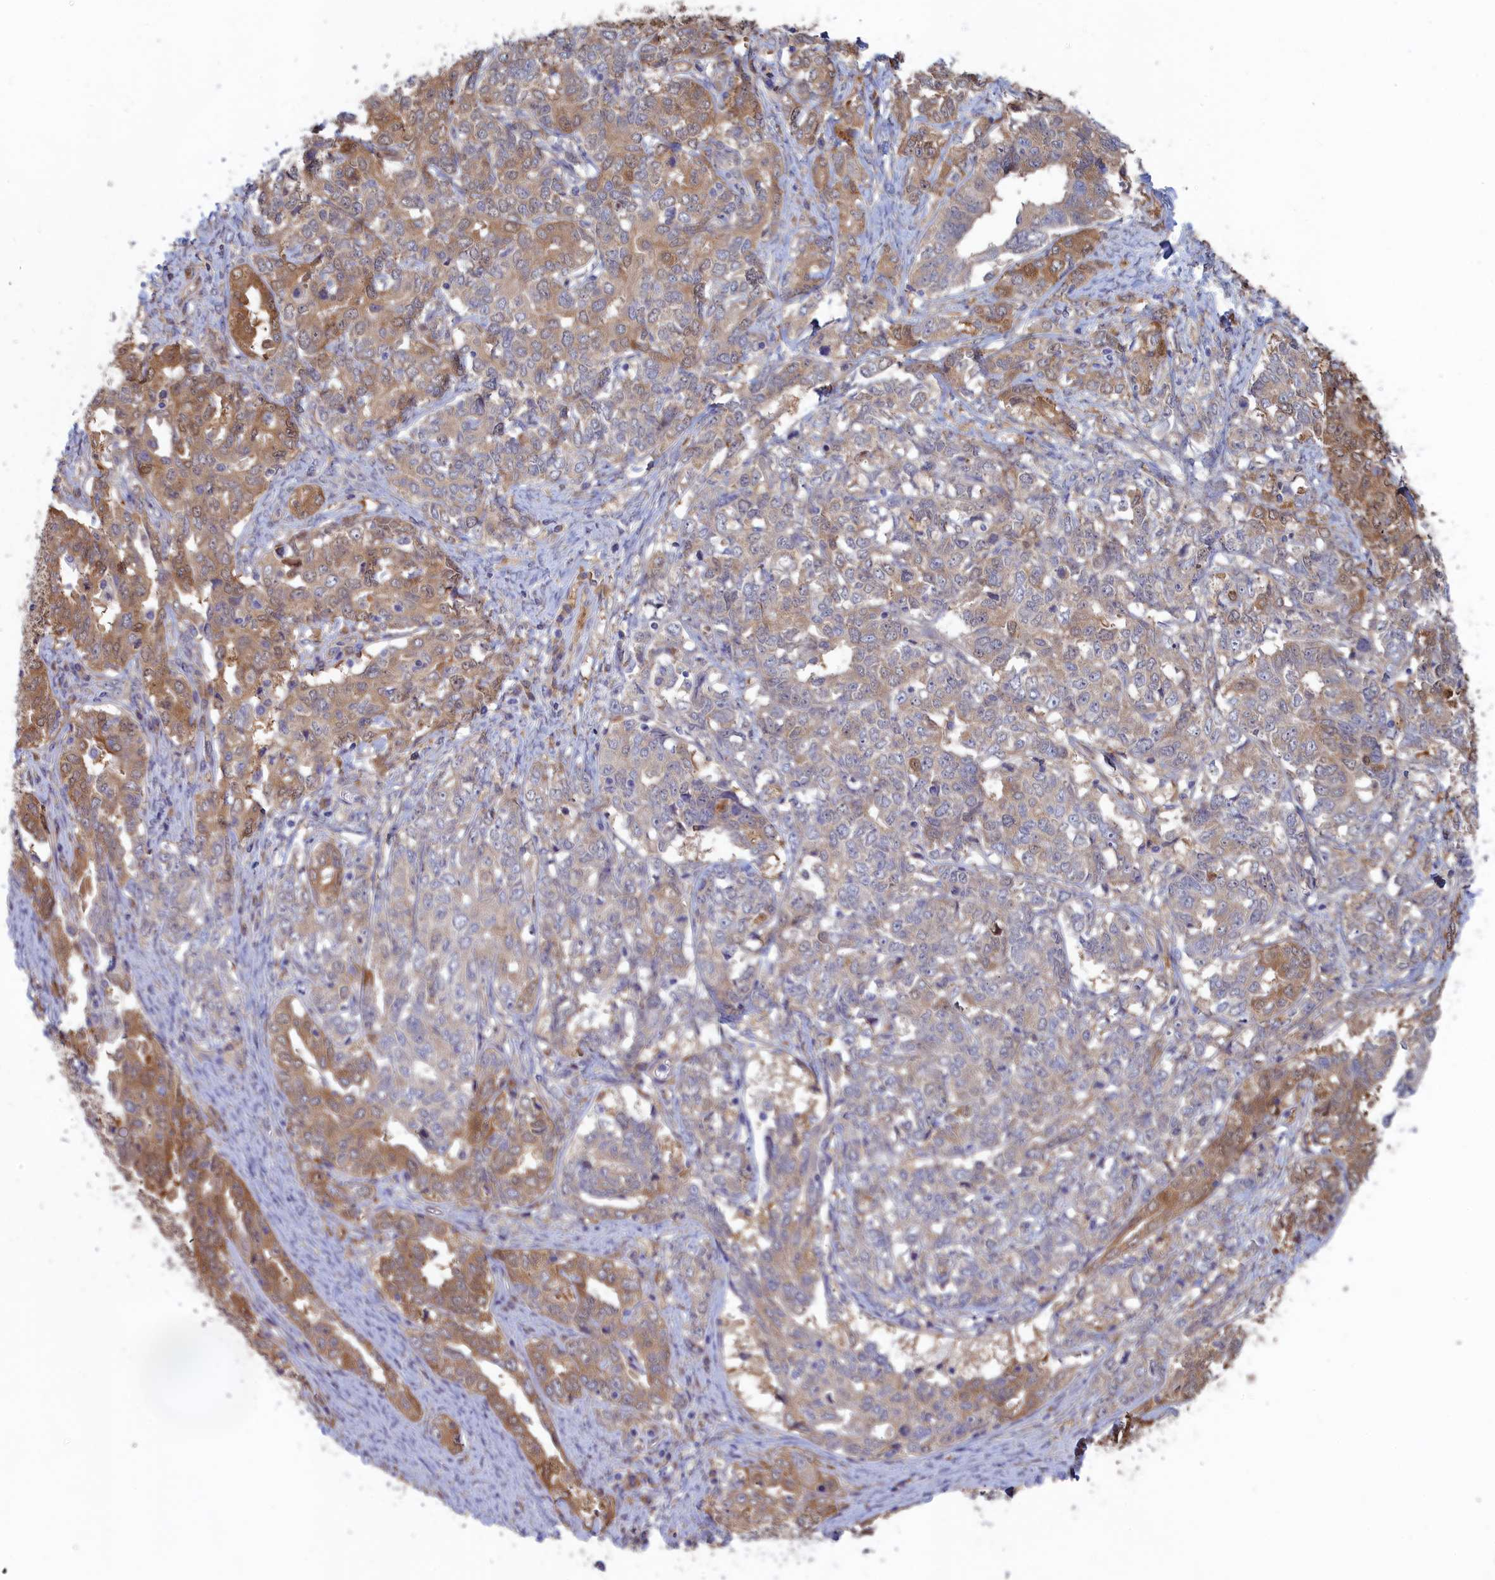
{"staining": {"intensity": "moderate", "quantity": "25%-75%", "location": "cytoplasmic/membranous"}, "tissue": "ovarian cancer", "cell_type": "Tumor cells", "image_type": "cancer", "snomed": [{"axis": "morphology", "description": "Carcinoma, endometroid"}, {"axis": "topography", "description": "Ovary"}], "caption": "Immunohistochemical staining of human ovarian cancer displays moderate cytoplasmic/membranous protein staining in approximately 25%-75% of tumor cells.", "gene": "SYNDIG1L", "patient": {"sex": "female", "age": 62}}